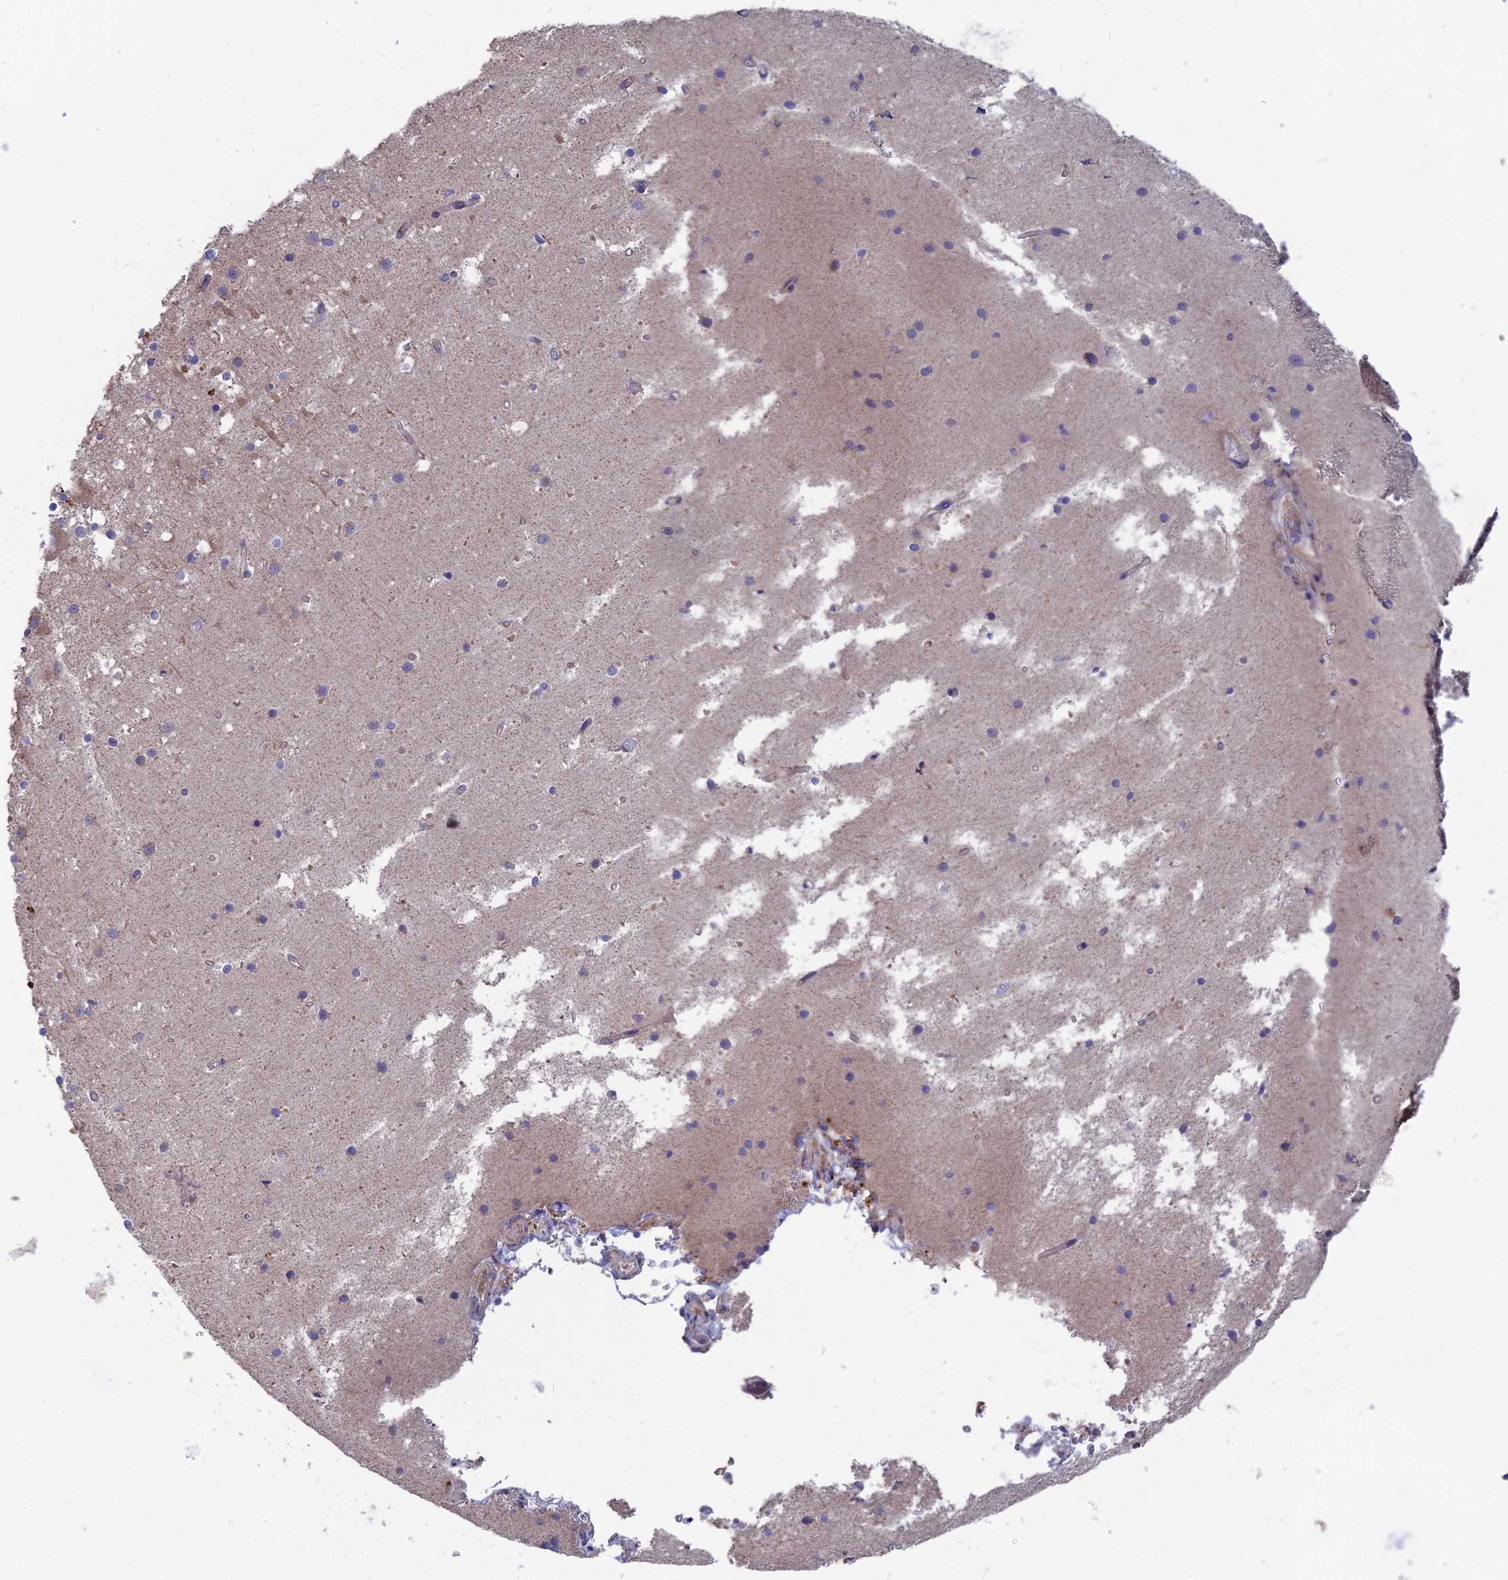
{"staining": {"intensity": "negative", "quantity": "none", "location": "none"}, "tissue": "cerebellum", "cell_type": "Cells in granular layer", "image_type": "normal", "snomed": [{"axis": "morphology", "description": "Normal tissue, NOS"}, {"axis": "topography", "description": "Cerebellum"}], "caption": "Protein analysis of normal cerebellum displays no significant staining in cells in granular layer. The staining is performed using DAB (3,3'-diaminobenzidine) brown chromogen with nuclei counter-stained in using hematoxylin.", "gene": "RPIA", "patient": {"sex": "male", "age": 54}}